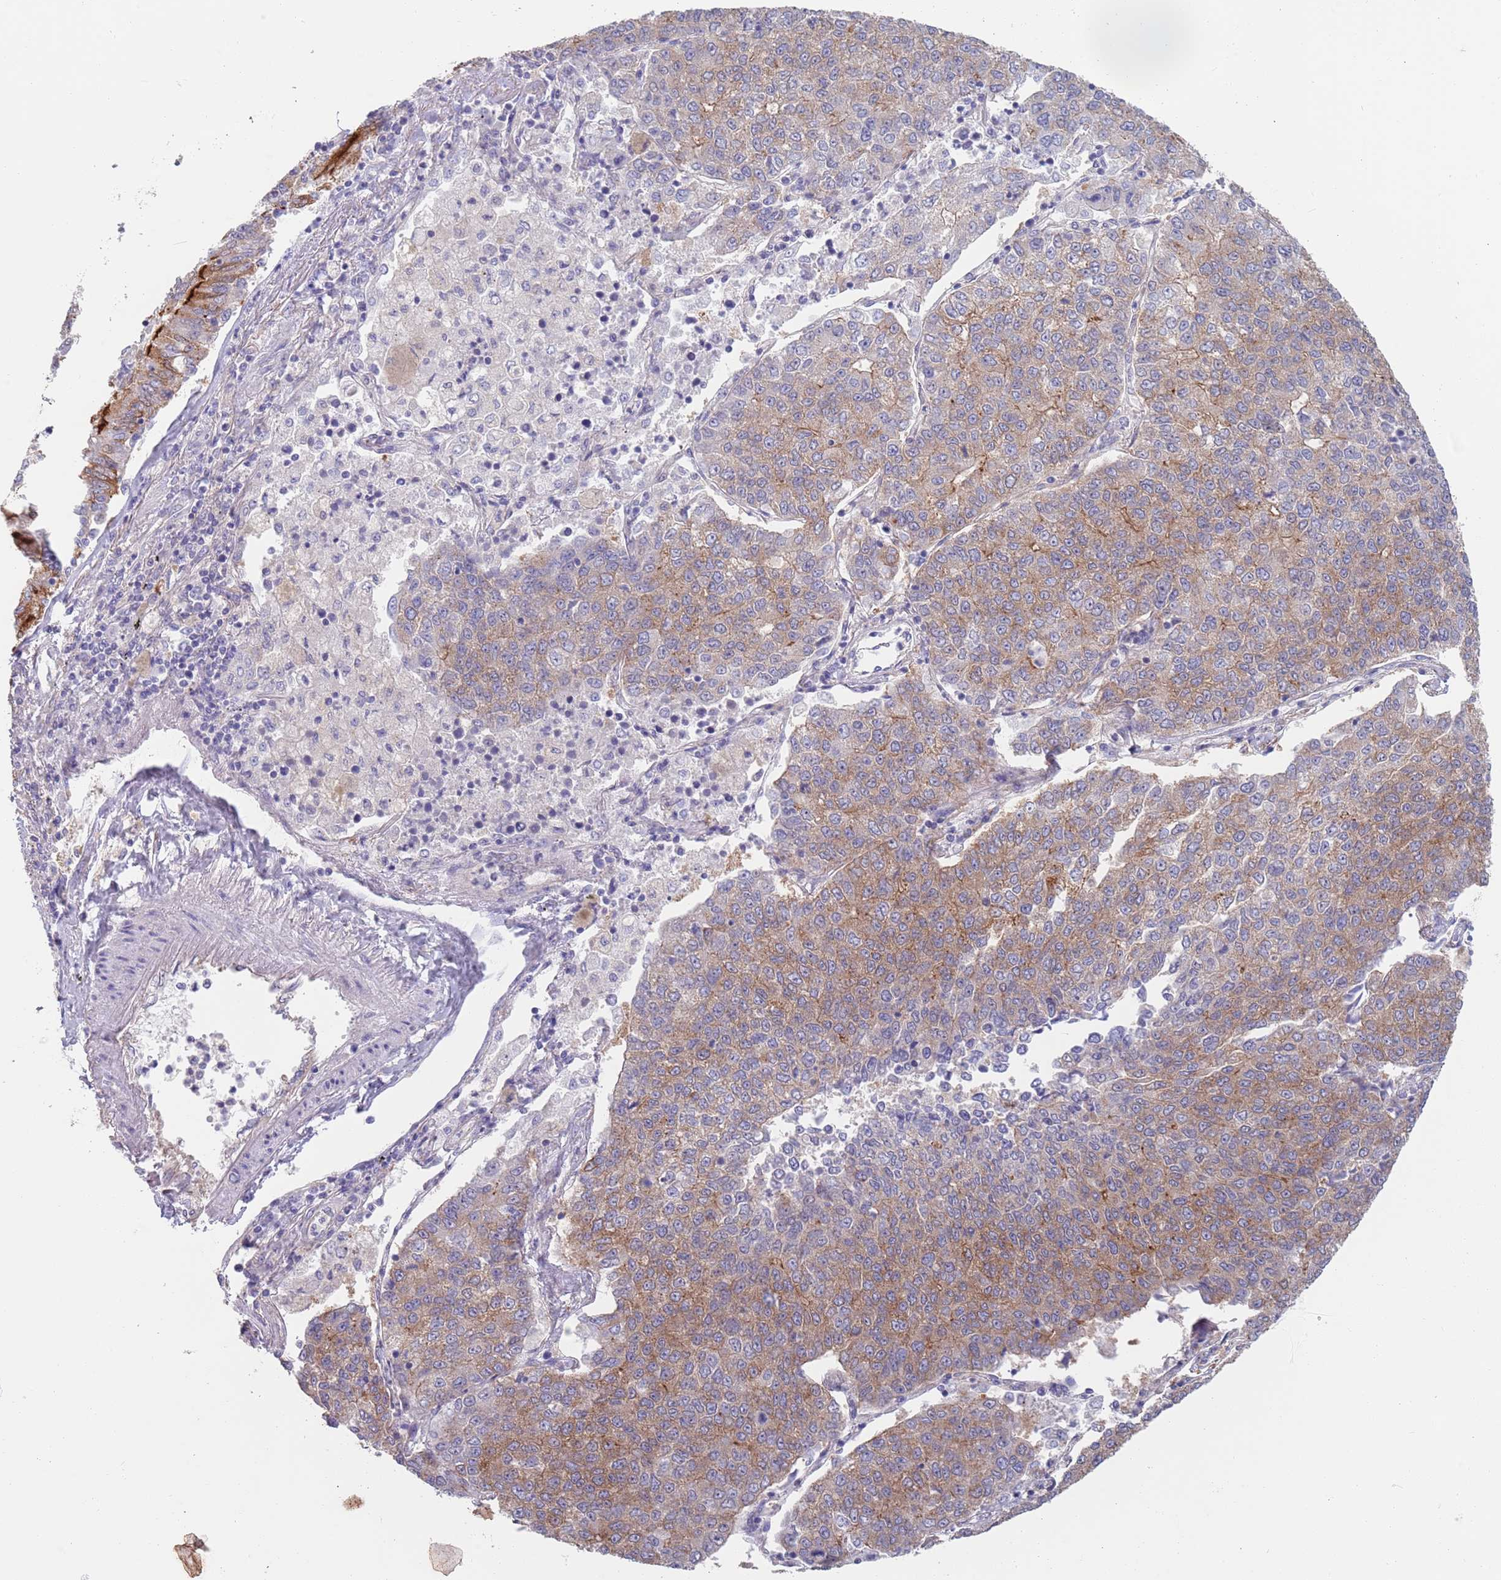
{"staining": {"intensity": "moderate", "quantity": "25%-75%", "location": "cytoplasmic/membranous"}, "tissue": "lung cancer", "cell_type": "Tumor cells", "image_type": "cancer", "snomed": [{"axis": "morphology", "description": "Squamous cell carcinoma, NOS"}, {"axis": "topography", "description": "Lung"}], "caption": "Immunohistochemistry (IHC) of lung squamous cell carcinoma shows medium levels of moderate cytoplasmic/membranous positivity in about 25%-75% of tumor cells.", "gene": "APPL2", "patient": {"sex": "female", "age": 70}}